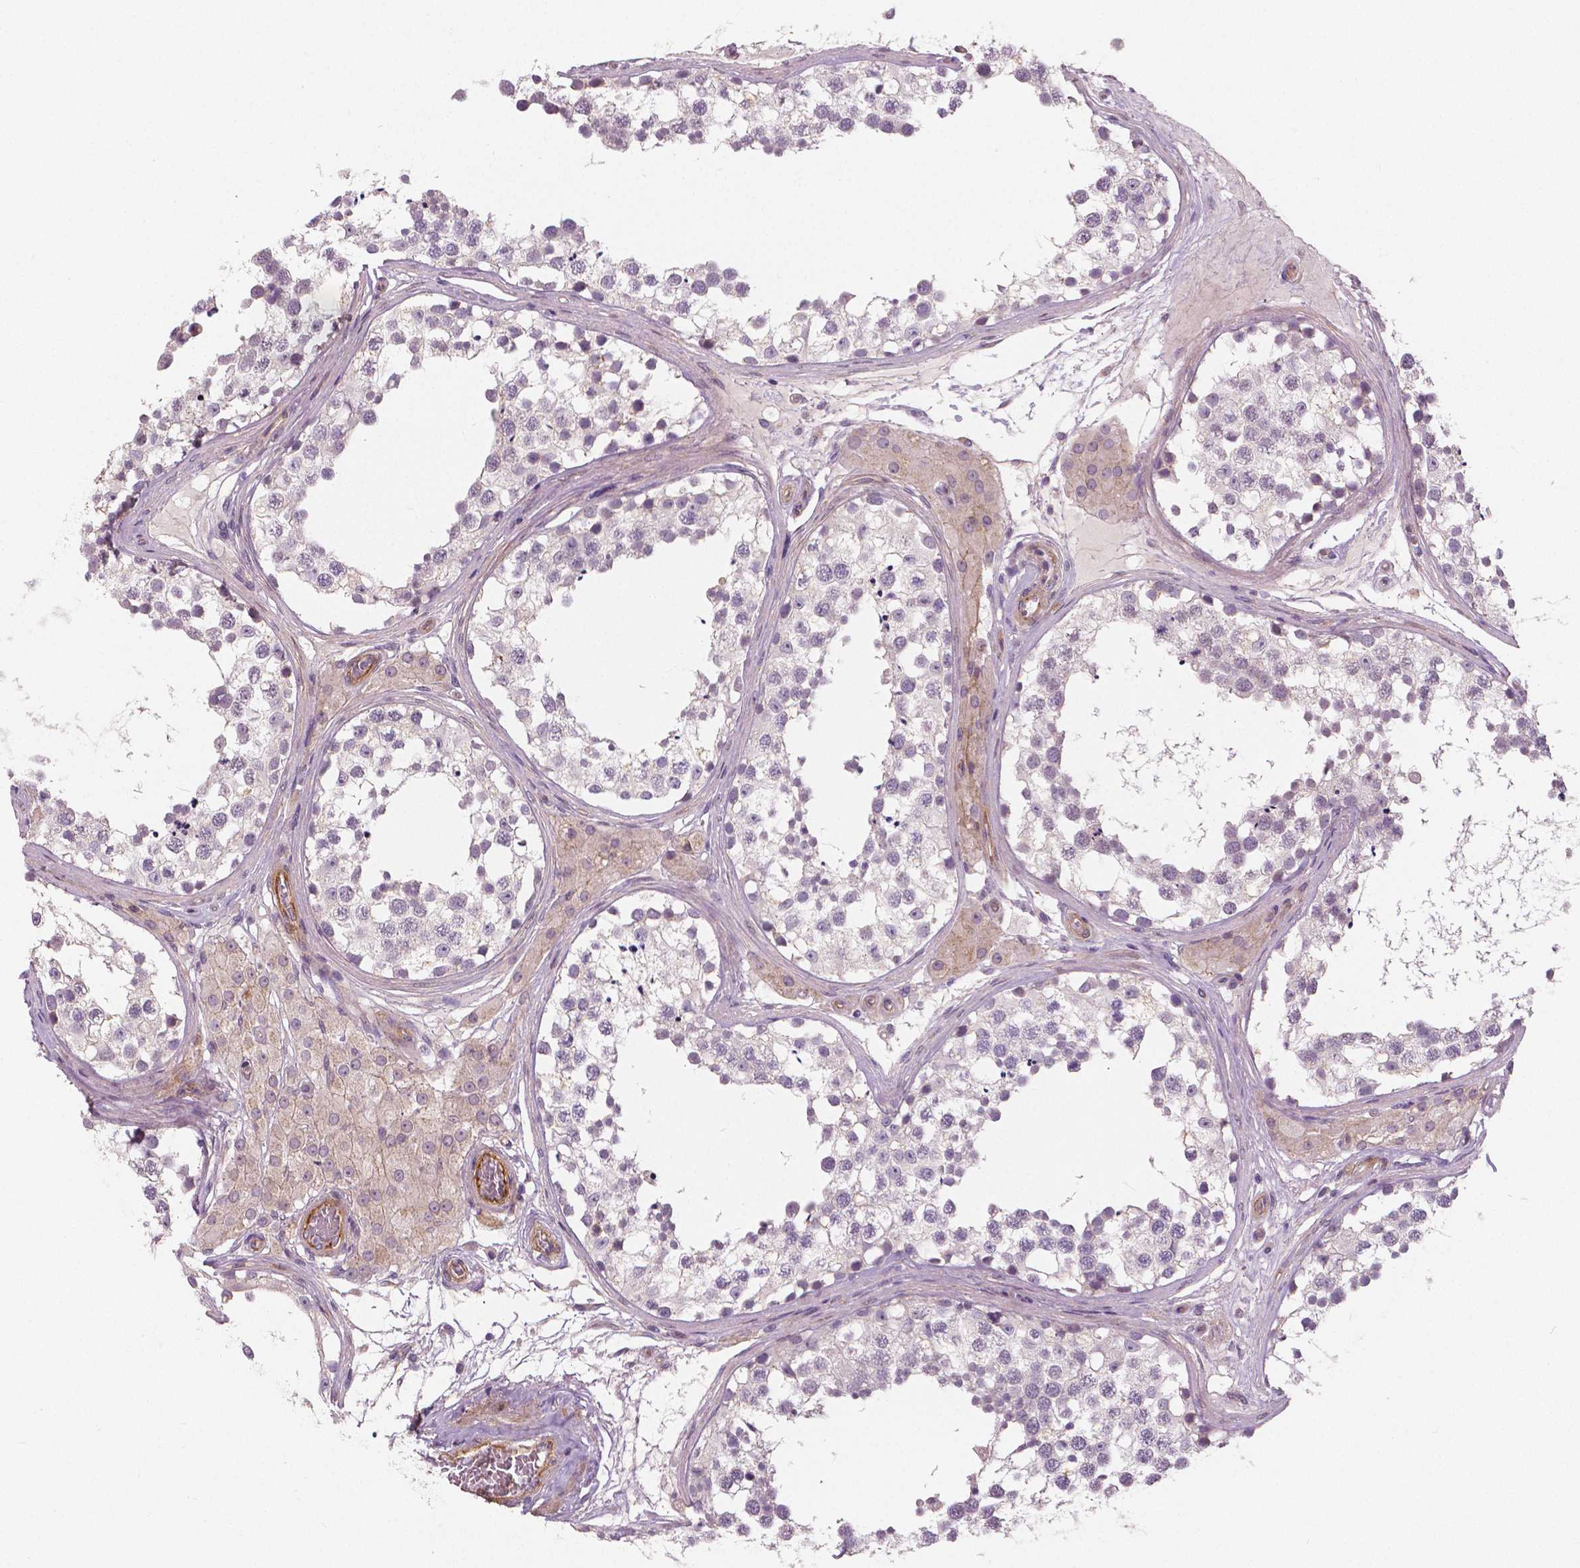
{"staining": {"intensity": "negative", "quantity": "none", "location": "none"}, "tissue": "testis", "cell_type": "Cells in seminiferous ducts", "image_type": "normal", "snomed": [{"axis": "morphology", "description": "Normal tissue, NOS"}, {"axis": "morphology", "description": "Seminoma, NOS"}, {"axis": "topography", "description": "Testis"}], "caption": "Testis stained for a protein using immunohistochemistry reveals no positivity cells in seminiferous ducts.", "gene": "FLT1", "patient": {"sex": "male", "age": 65}}